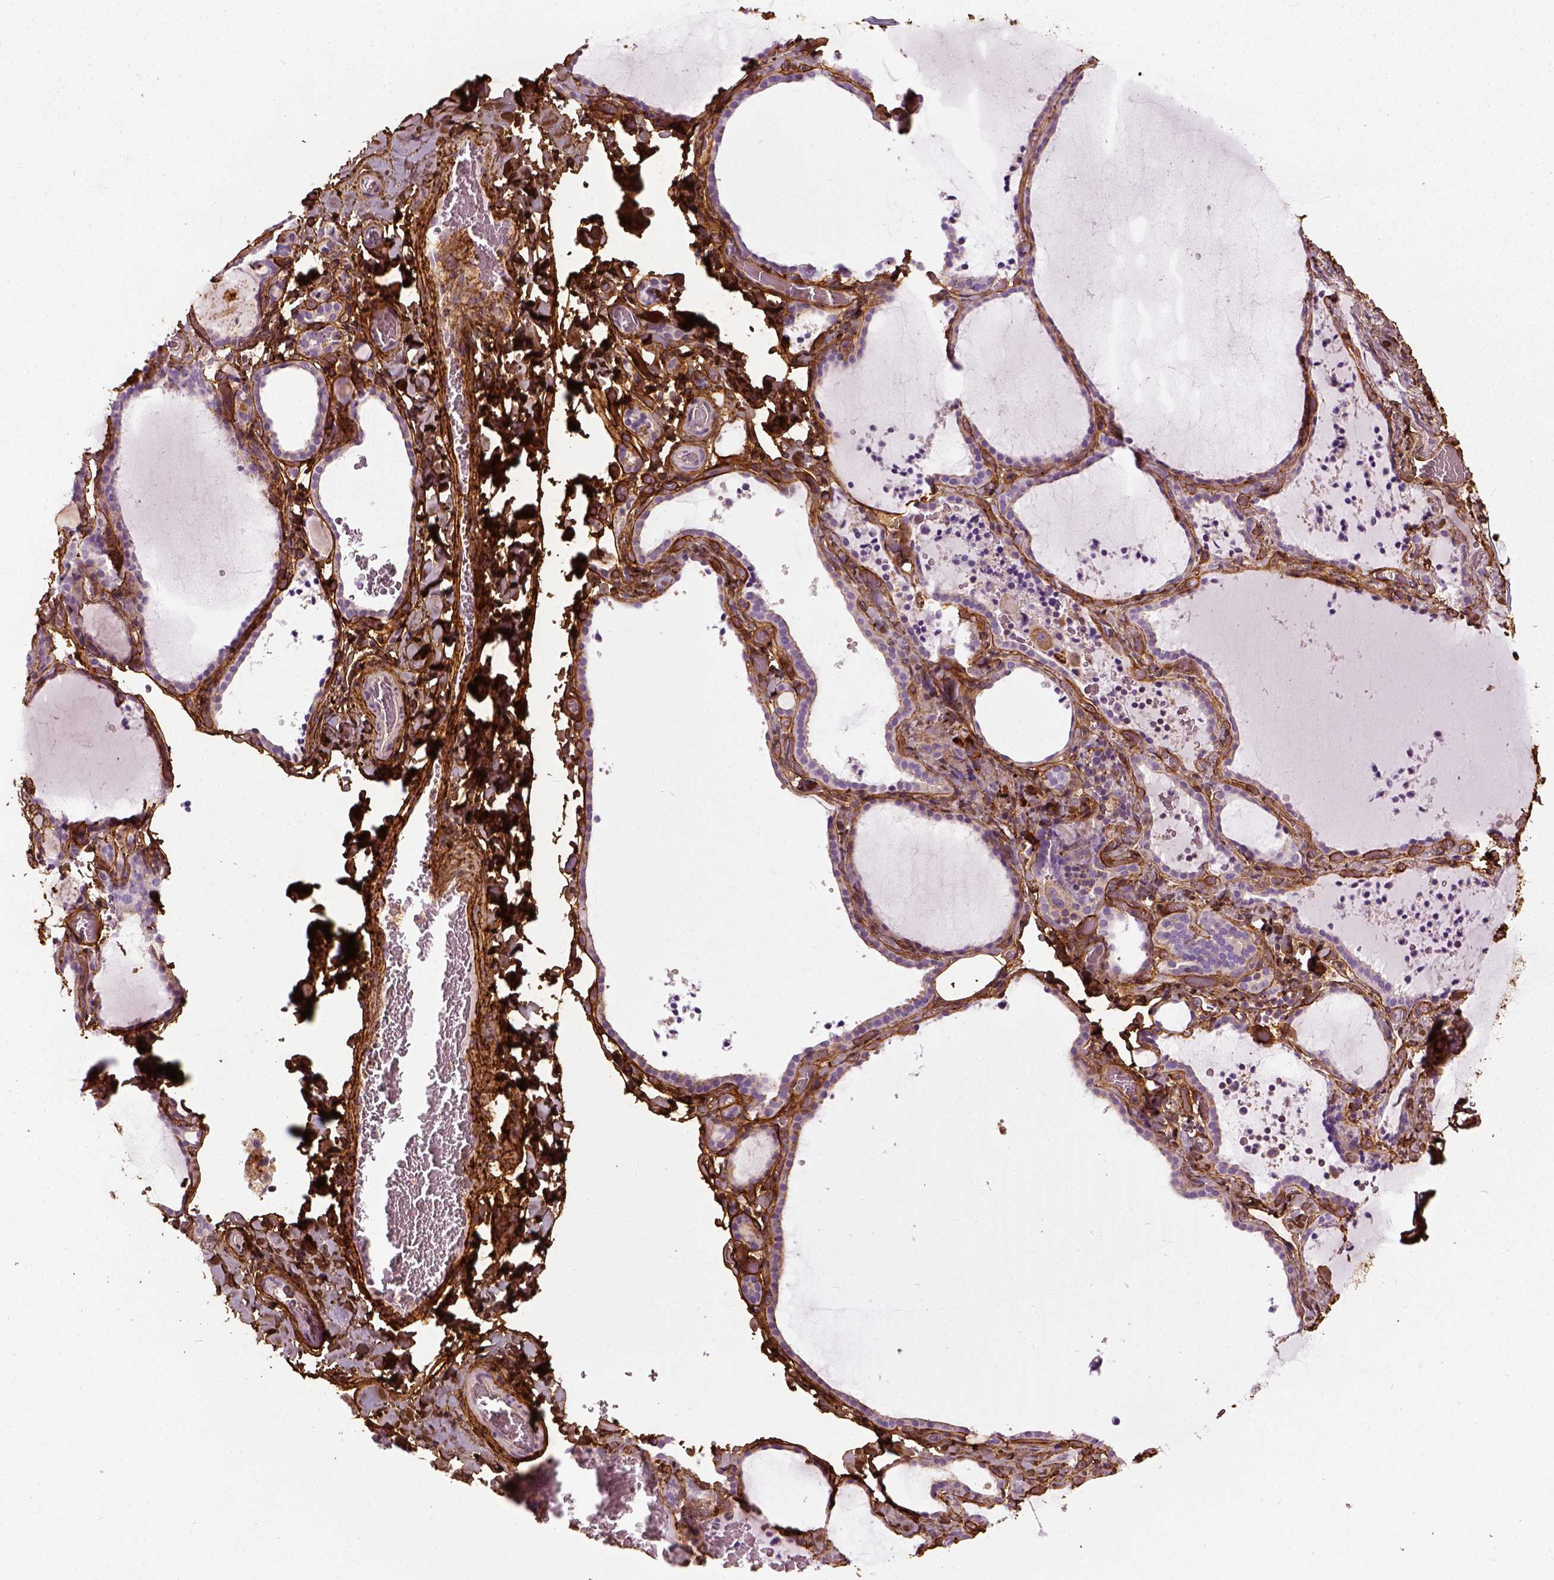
{"staining": {"intensity": "negative", "quantity": "none", "location": "none"}, "tissue": "thyroid gland", "cell_type": "Glandular cells", "image_type": "normal", "snomed": [{"axis": "morphology", "description": "Normal tissue, NOS"}, {"axis": "topography", "description": "Thyroid gland"}], "caption": "This is an immunohistochemistry (IHC) histopathology image of normal human thyroid gland. There is no expression in glandular cells.", "gene": "COL6A2", "patient": {"sex": "female", "age": 22}}